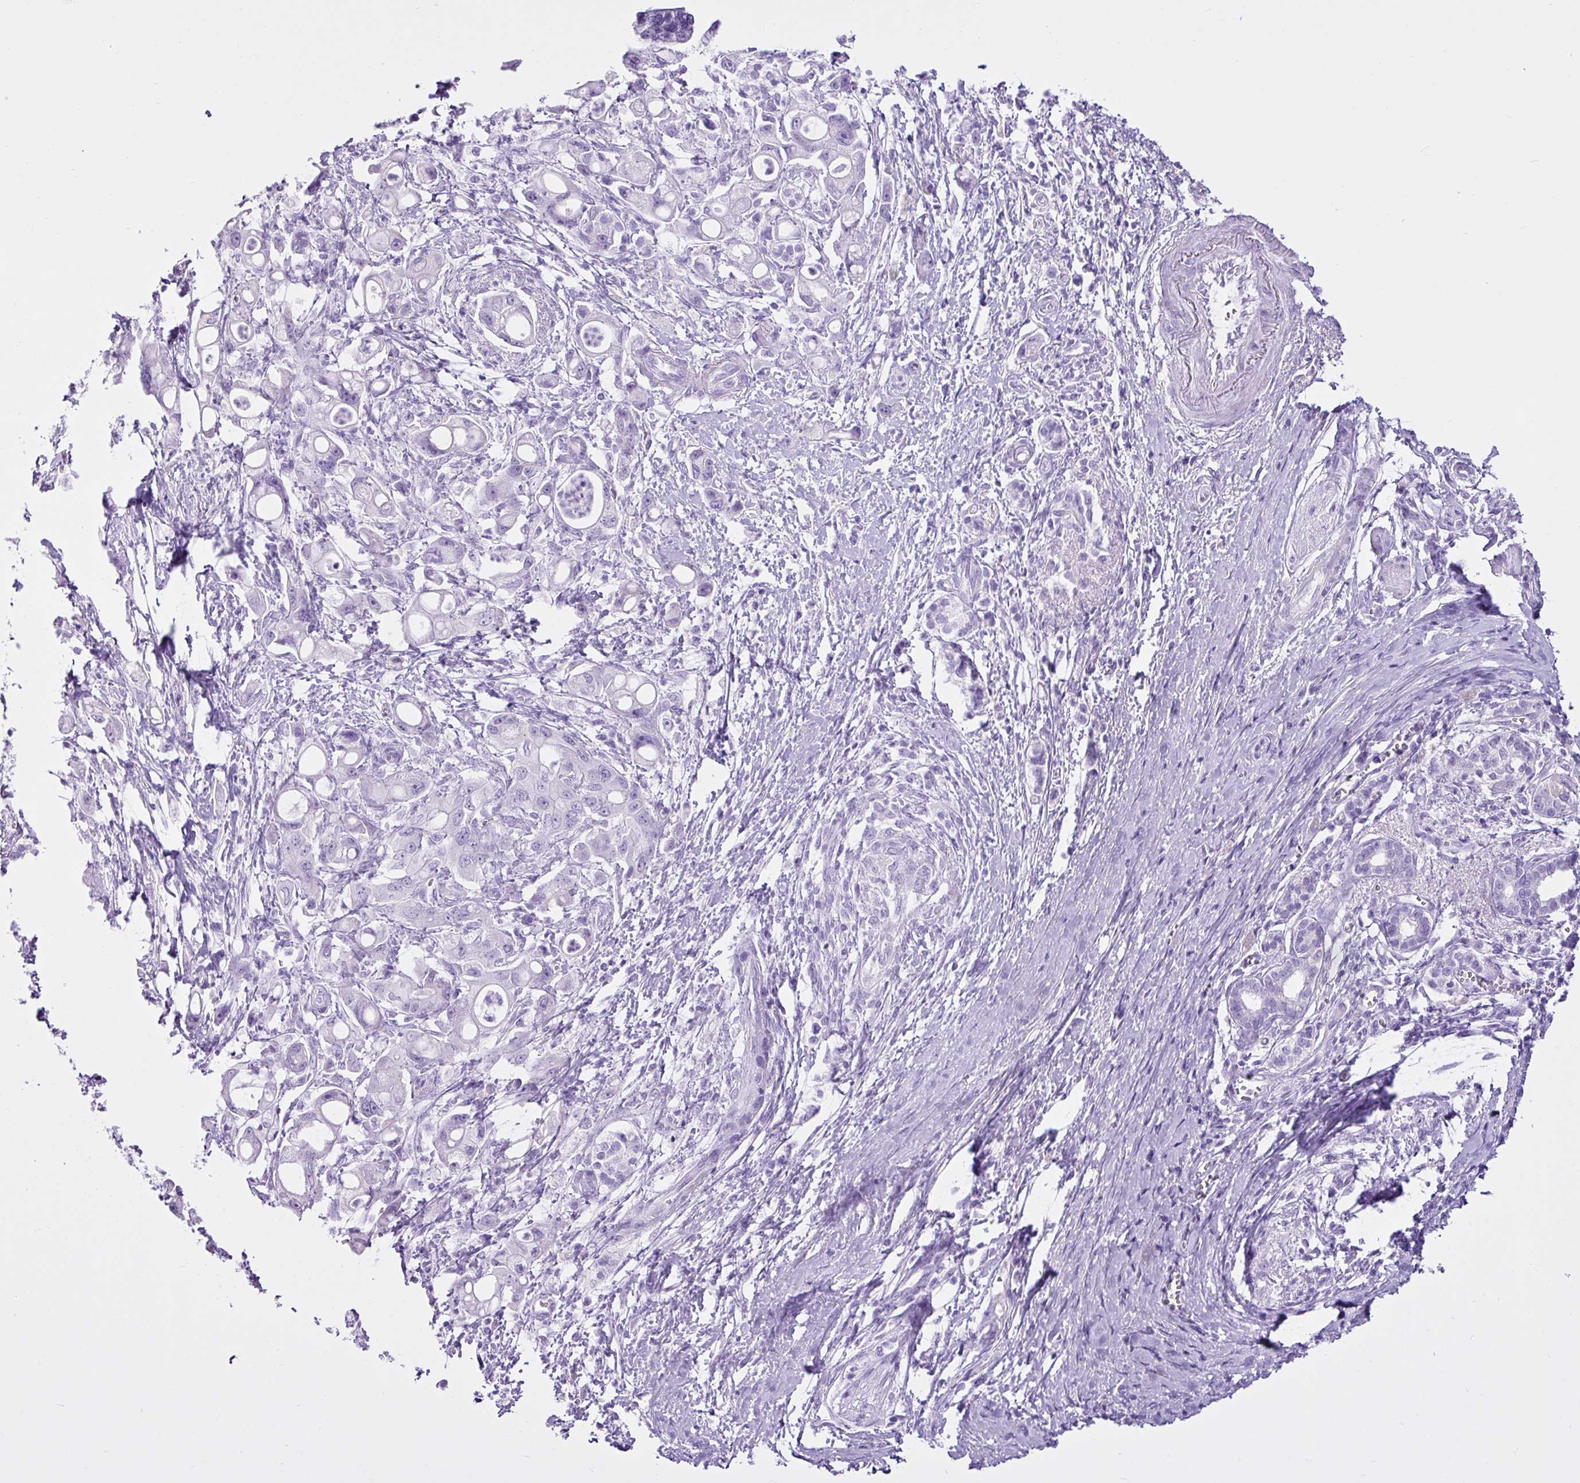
{"staining": {"intensity": "negative", "quantity": "none", "location": "none"}, "tissue": "pancreatic cancer", "cell_type": "Tumor cells", "image_type": "cancer", "snomed": [{"axis": "morphology", "description": "Adenocarcinoma, NOS"}, {"axis": "topography", "description": "Pancreas"}], "caption": "This is an IHC image of pancreatic cancer (adenocarcinoma). There is no staining in tumor cells.", "gene": "LILRB4", "patient": {"sex": "male", "age": 68}}